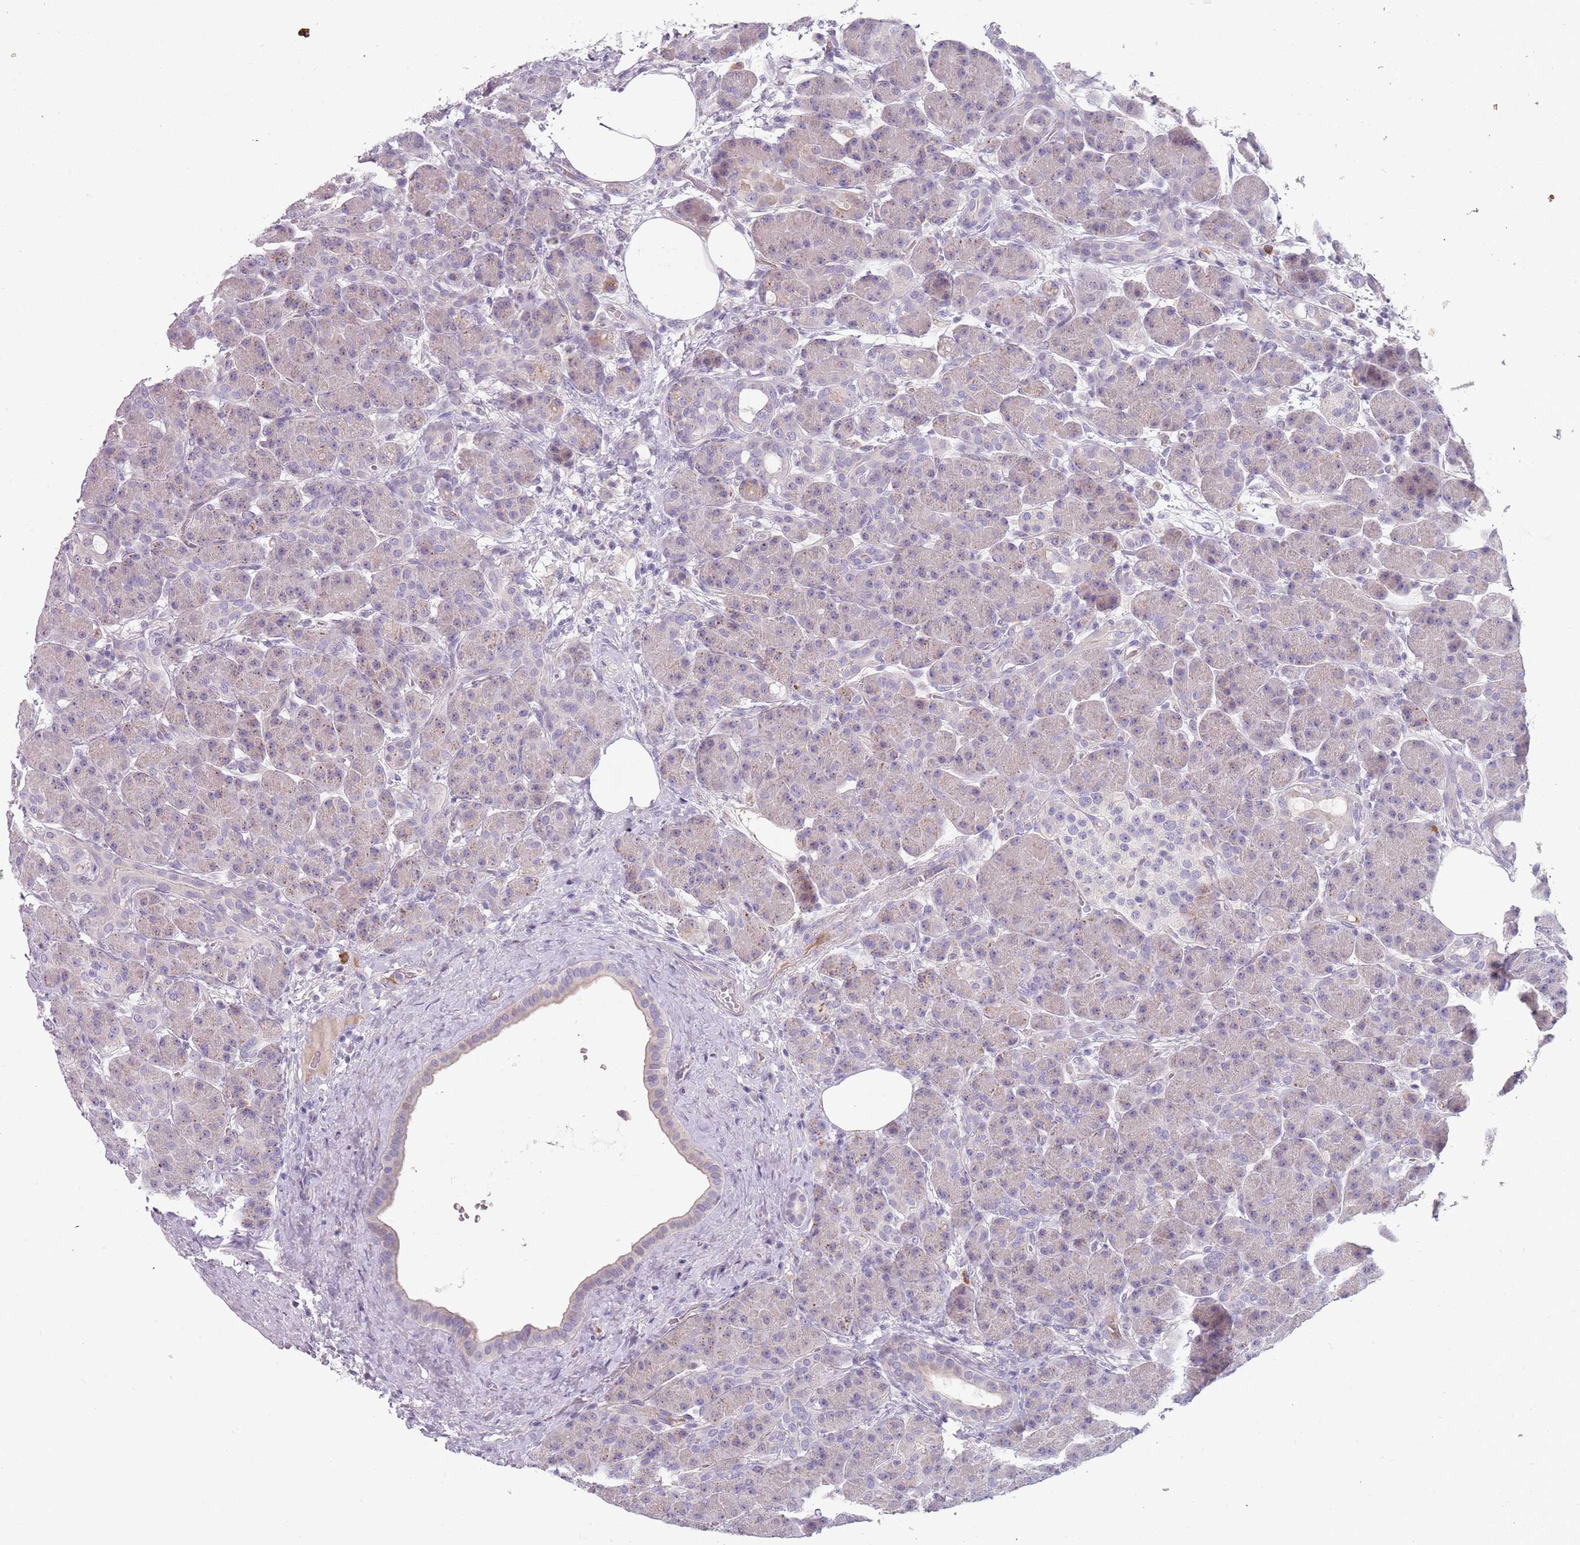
{"staining": {"intensity": "weak", "quantity": "<25%", "location": "cytoplasmic/membranous"}, "tissue": "pancreas", "cell_type": "Exocrine glandular cells", "image_type": "normal", "snomed": [{"axis": "morphology", "description": "Normal tissue, NOS"}, {"axis": "topography", "description": "Pancreas"}], "caption": "DAB (3,3'-diaminobenzidine) immunohistochemical staining of benign human pancreas shows no significant staining in exocrine glandular cells.", "gene": "DDX4", "patient": {"sex": "male", "age": 63}}